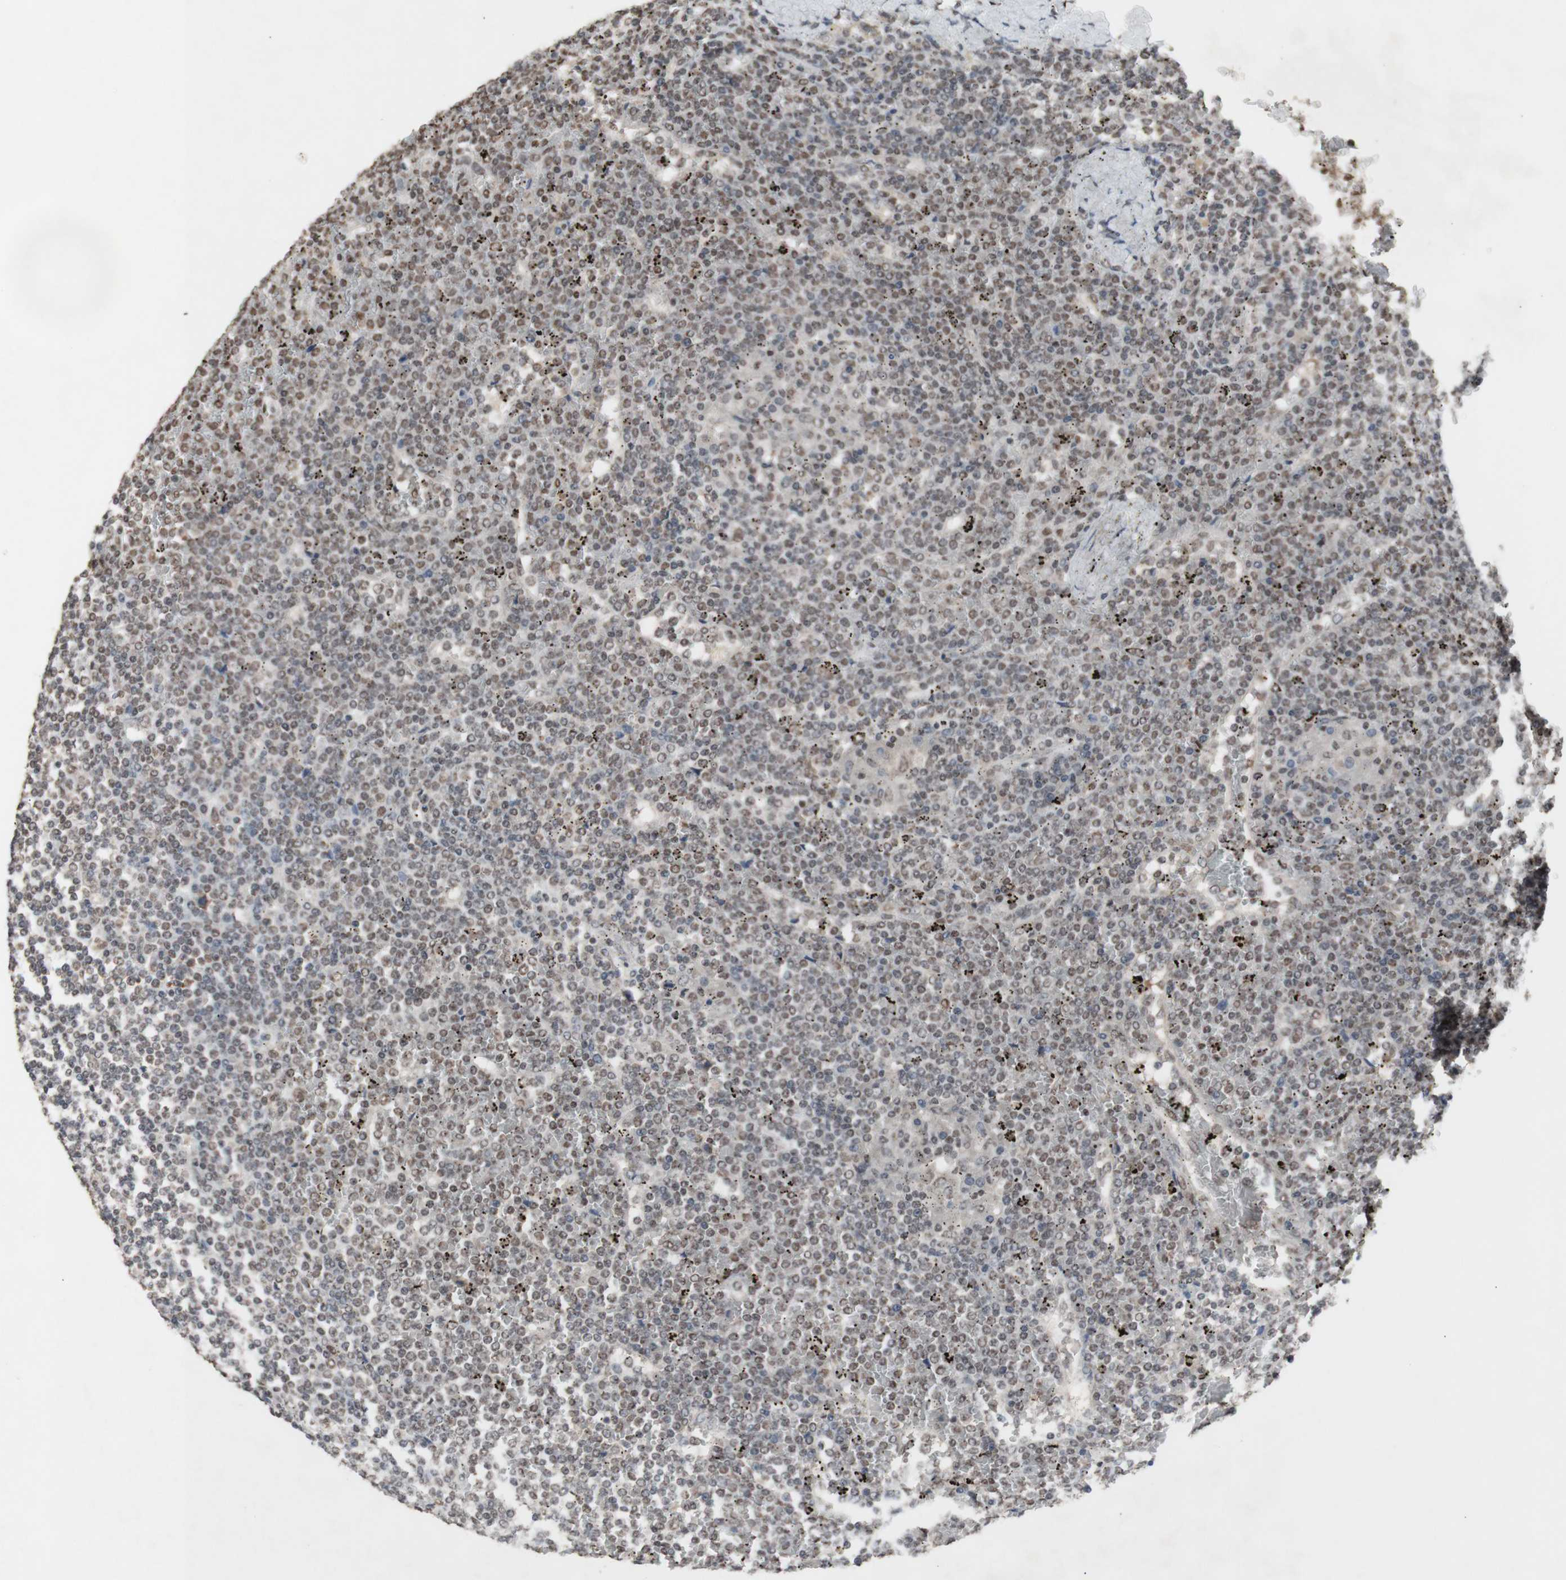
{"staining": {"intensity": "weak", "quantity": ">75%", "location": "nuclear"}, "tissue": "lymphoma", "cell_type": "Tumor cells", "image_type": "cancer", "snomed": [{"axis": "morphology", "description": "Malignant lymphoma, non-Hodgkin's type, Low grade"}, {"axis": "topography", "description": "Spleen"}], "caption": "An IHC photomicrograph of tumor tissue is shown. Protein staining in brown highlights weak nuclear positivity in low-grade malignant lymphoma, non-Hodgkin's type within tumor cells.", "gene": "SFPQ", "patient": {"sex": "female", "age": 19}}